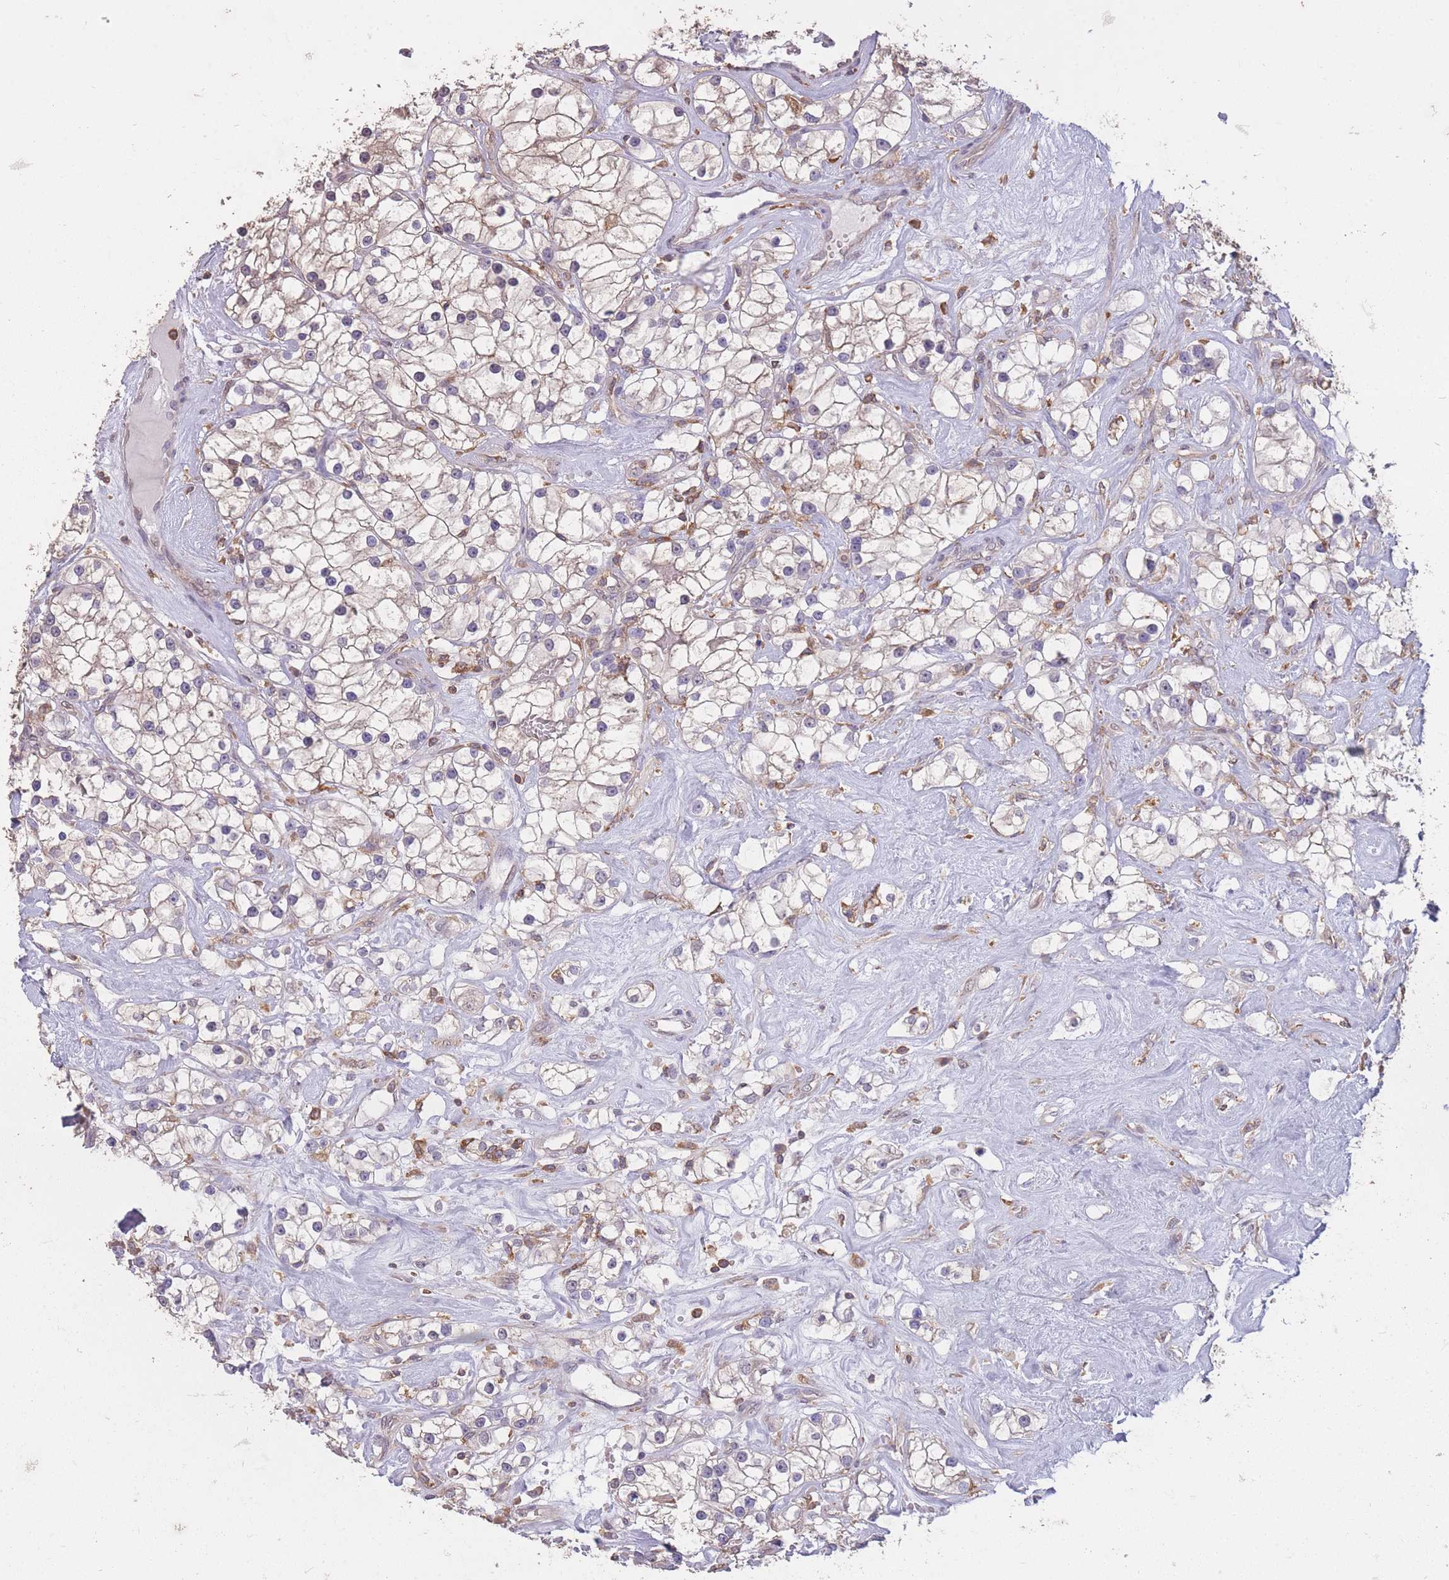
{"staining": {"intensity": "weak", "quantity": ">75%", "location": "cytoplasmic/membranous"}, "tissue": "renal cancer", "cell_type": "Tumor cells", "image_type": "cancer", "snomed": [{"axis": "morphology", "description": "Adenocarcinoma, NOS"}, {"axis": "topography", "description": "Kidney"}], "caption": "Immunohistochemical staining of human renal adenocarcinoma shows low levels of weak cytoplasmic/membranous protein expression in approximately >75% of tumor cells.", "gene": "GMIP", "patient": {"sex": "male", "age": 77}}